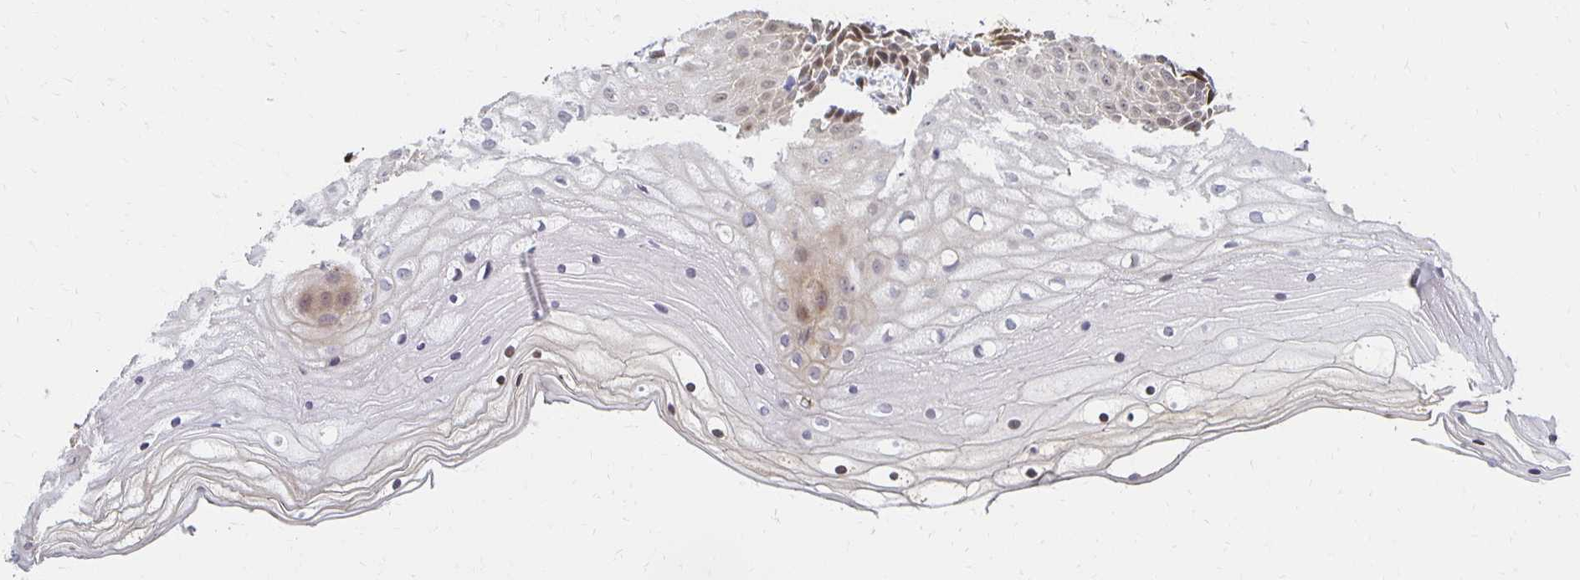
{"staining": {"intensity": "moderate", "quantity": ">75%", "location": "cytoplasmic/membranous"}, "tissue": "cervix", "cell_type": "Glandular cells", "image_type": "normal", "snomed": [{"axis": "morphology", "description": "Normal tissue, NOS"}, {"axis": "topography", "description": "Cervix"}], "caption": "A high-resolution photomicrograph shows immunohistochemistry (IHC) staining of unremarkable cervix, which demonstrates moderate cytoplasmic/membranous expression in approximately >75% of glandular cells.", "gene": "SORL1", "patient": {"sex": "female", "age": 36}}